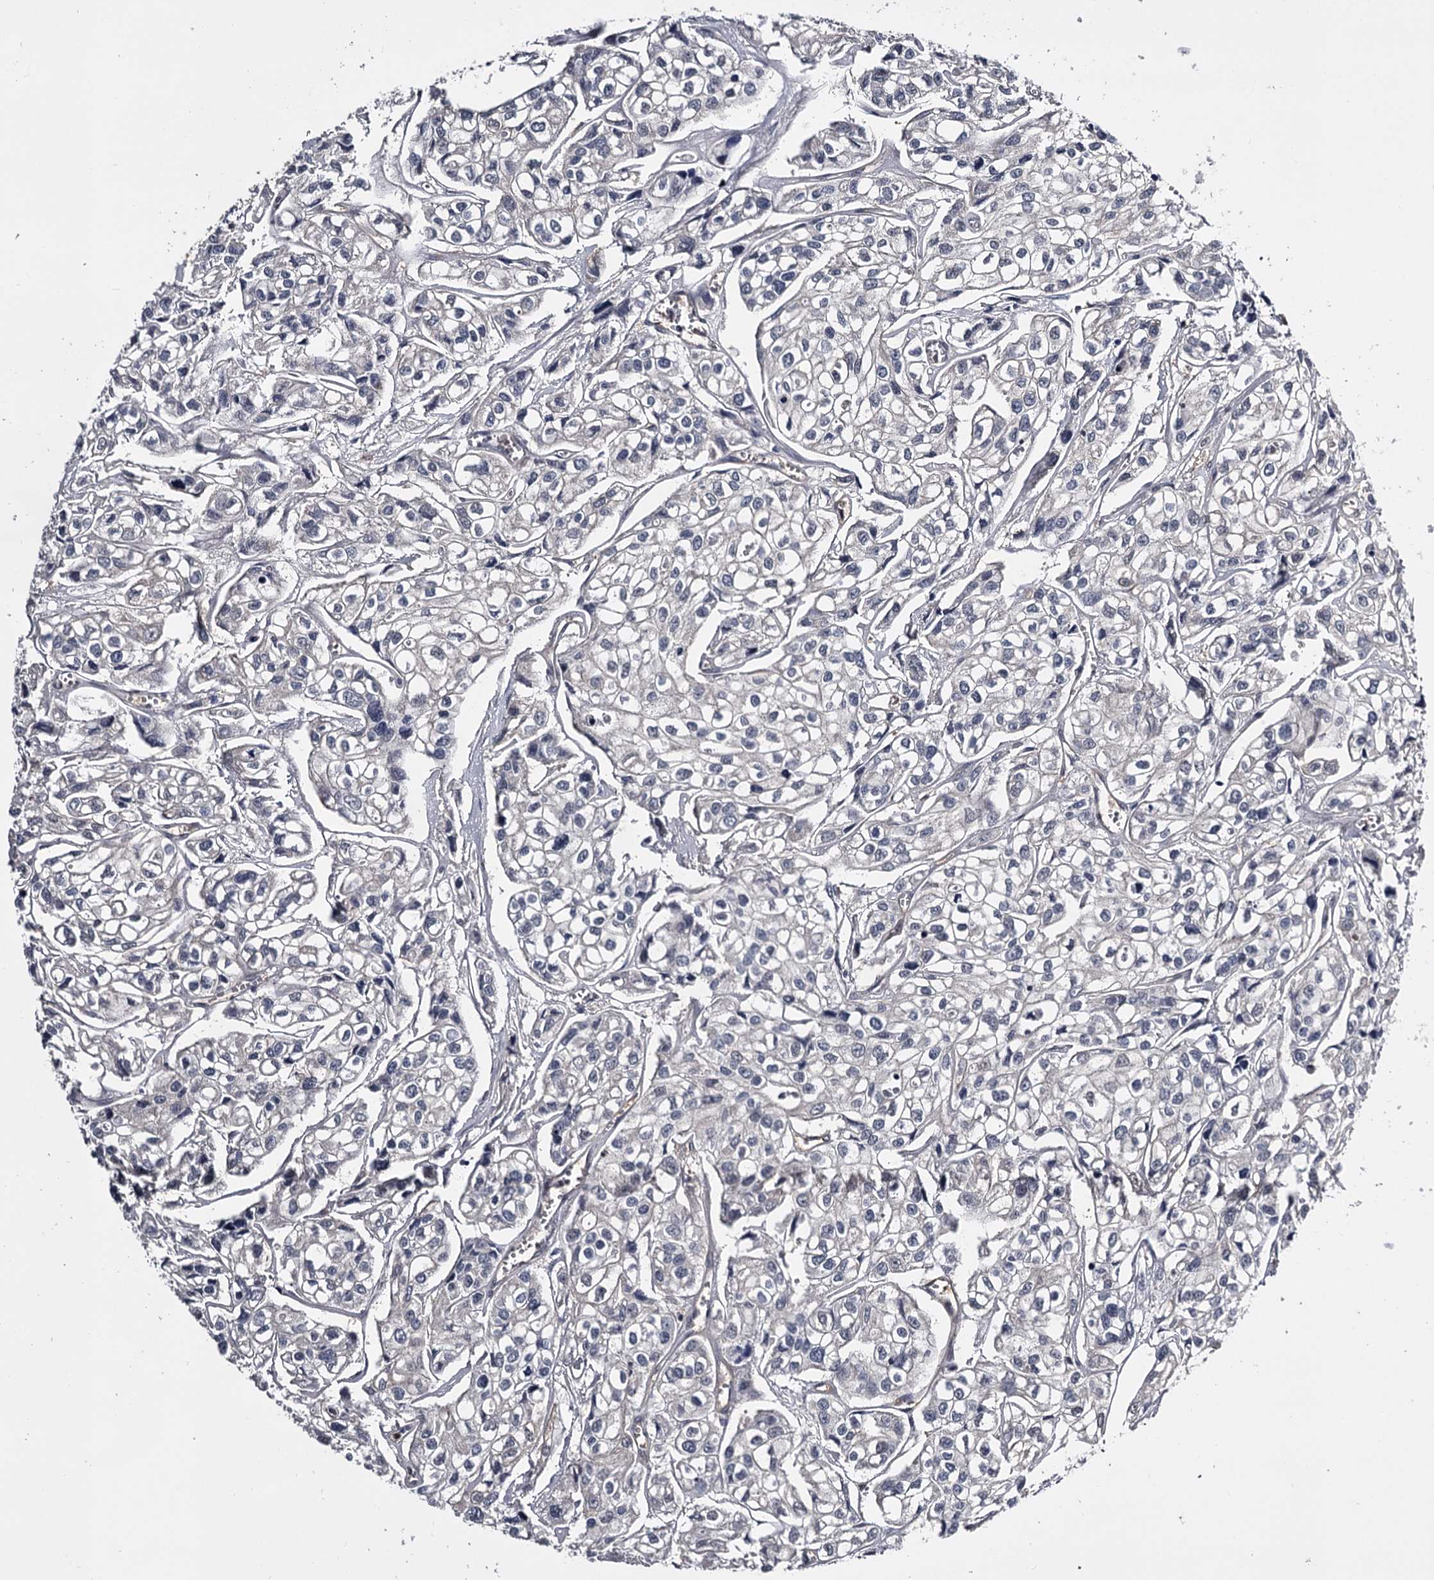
{"staining": {"intensity": "negative", "quantity": "none", "location": "none"}, "tissue": "urothelial cancer", "cell_type": "Tumor cells", "image_type": "cancer", "snomed": [{"axis": "morphology", "description": "Urothelial carcinoma, High grade"}, {"axis": "topography", "description": "Urinary bladder"}], "caption": "There is no significant staining in tumor cells of urothelial cancer.", "gene": "GSTO1", "patient": {"sex": "male", "age": 67}}